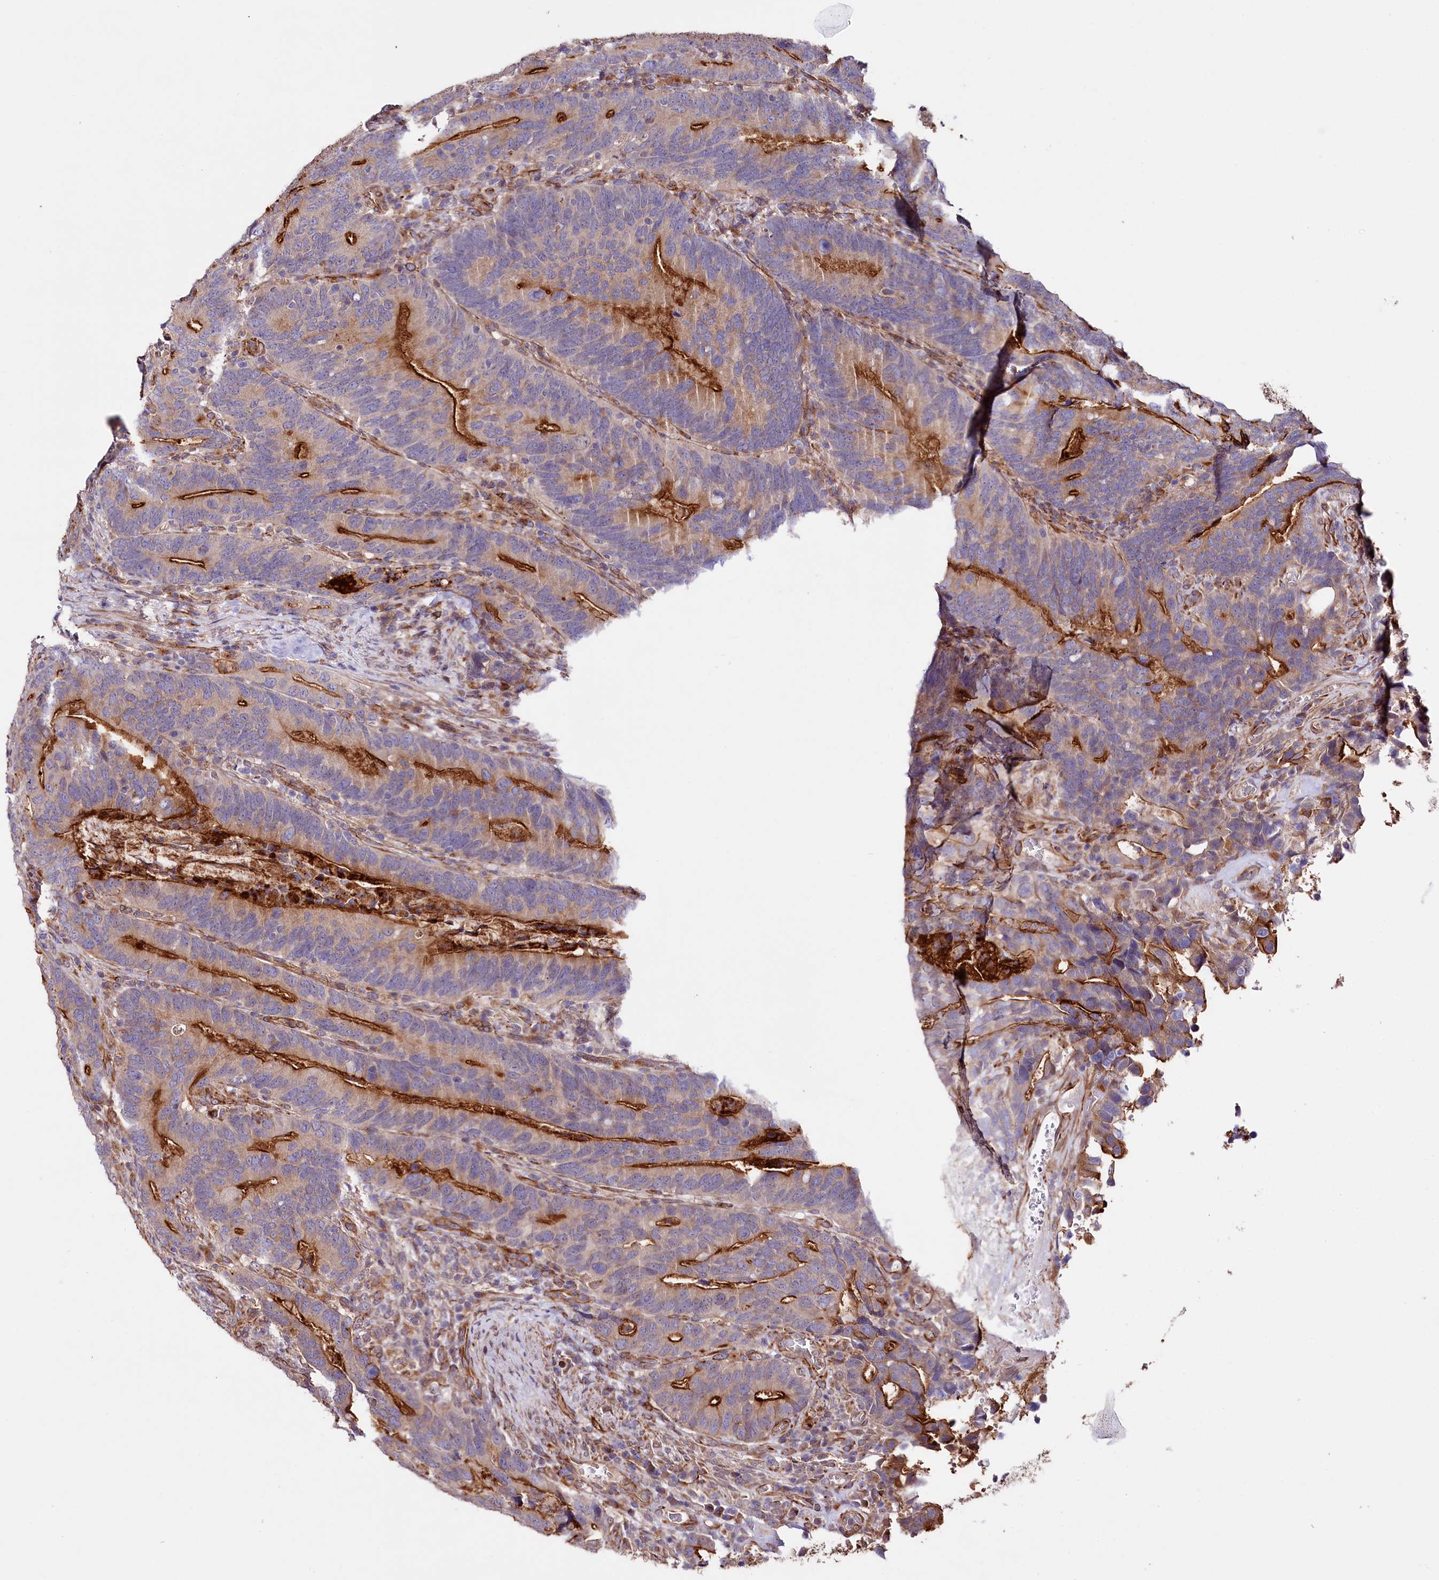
{"staining": {"intensity": "strong", "quantity": "25%-75%", "location": "cytoplasmic/membranous"}, "tissue": "colorectal cancer", "cell_type": "Tumor cells", "image_type": "cancer", "snomed": [{"axis": "morphology", "description": "Adenocarcinoma, NOS"}, {"axis": "topography", "description": "Colon"}], "caption": "Tumor cells display high levels of strong cytoplasmic/membranous staining in approximately 25%-75% of cells in human colorectal cancer.", "gene": "TTC12", "patient": {"sex": "female", "age": 66}}